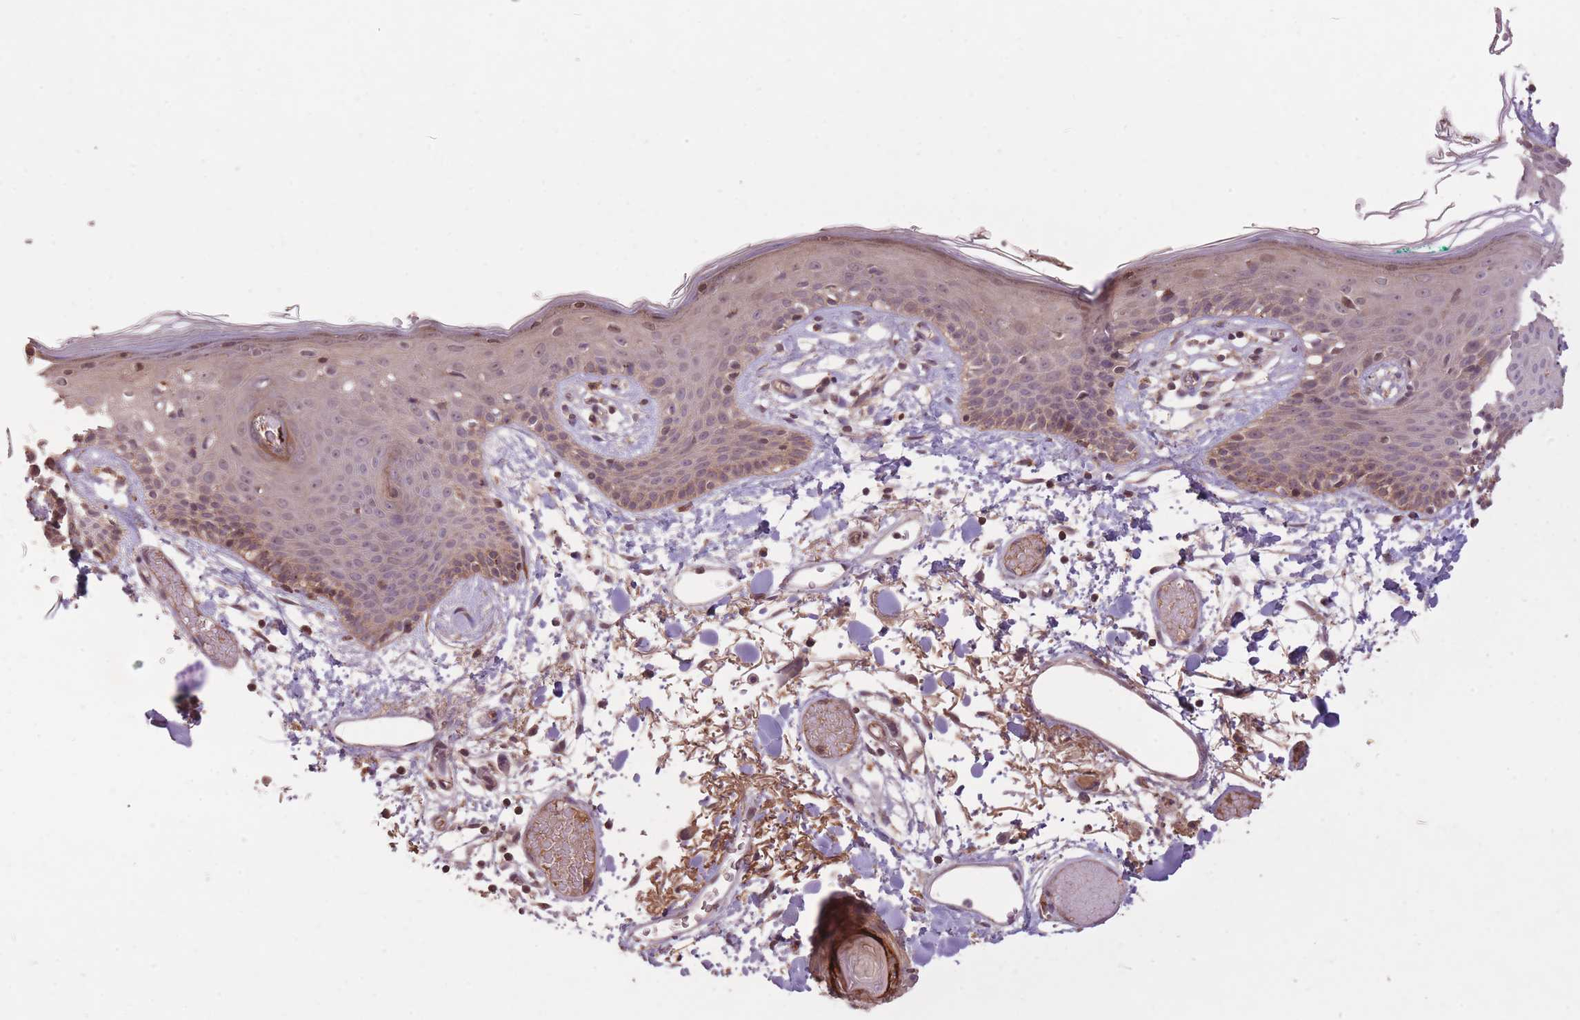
{"staining": {"intensity": "moderate", "quantity": ">75%", "location": "cytoplasmic/membranous"}, "tissue": "skin", "cell_type": "Fibroblasts", "image_type": "normal", "snomed": [{"axis": "morphology", "description": "Normal tissue, NOS"}, {"axis": "topography", "description": "Skin"}], "caption": "Protein staining shows moderate cytoplasmic/membranous staining in about >75% of fibroblasts in normal skin.", "gene": "POLR3F", "patient": {"sex": "male", "age": 79}}